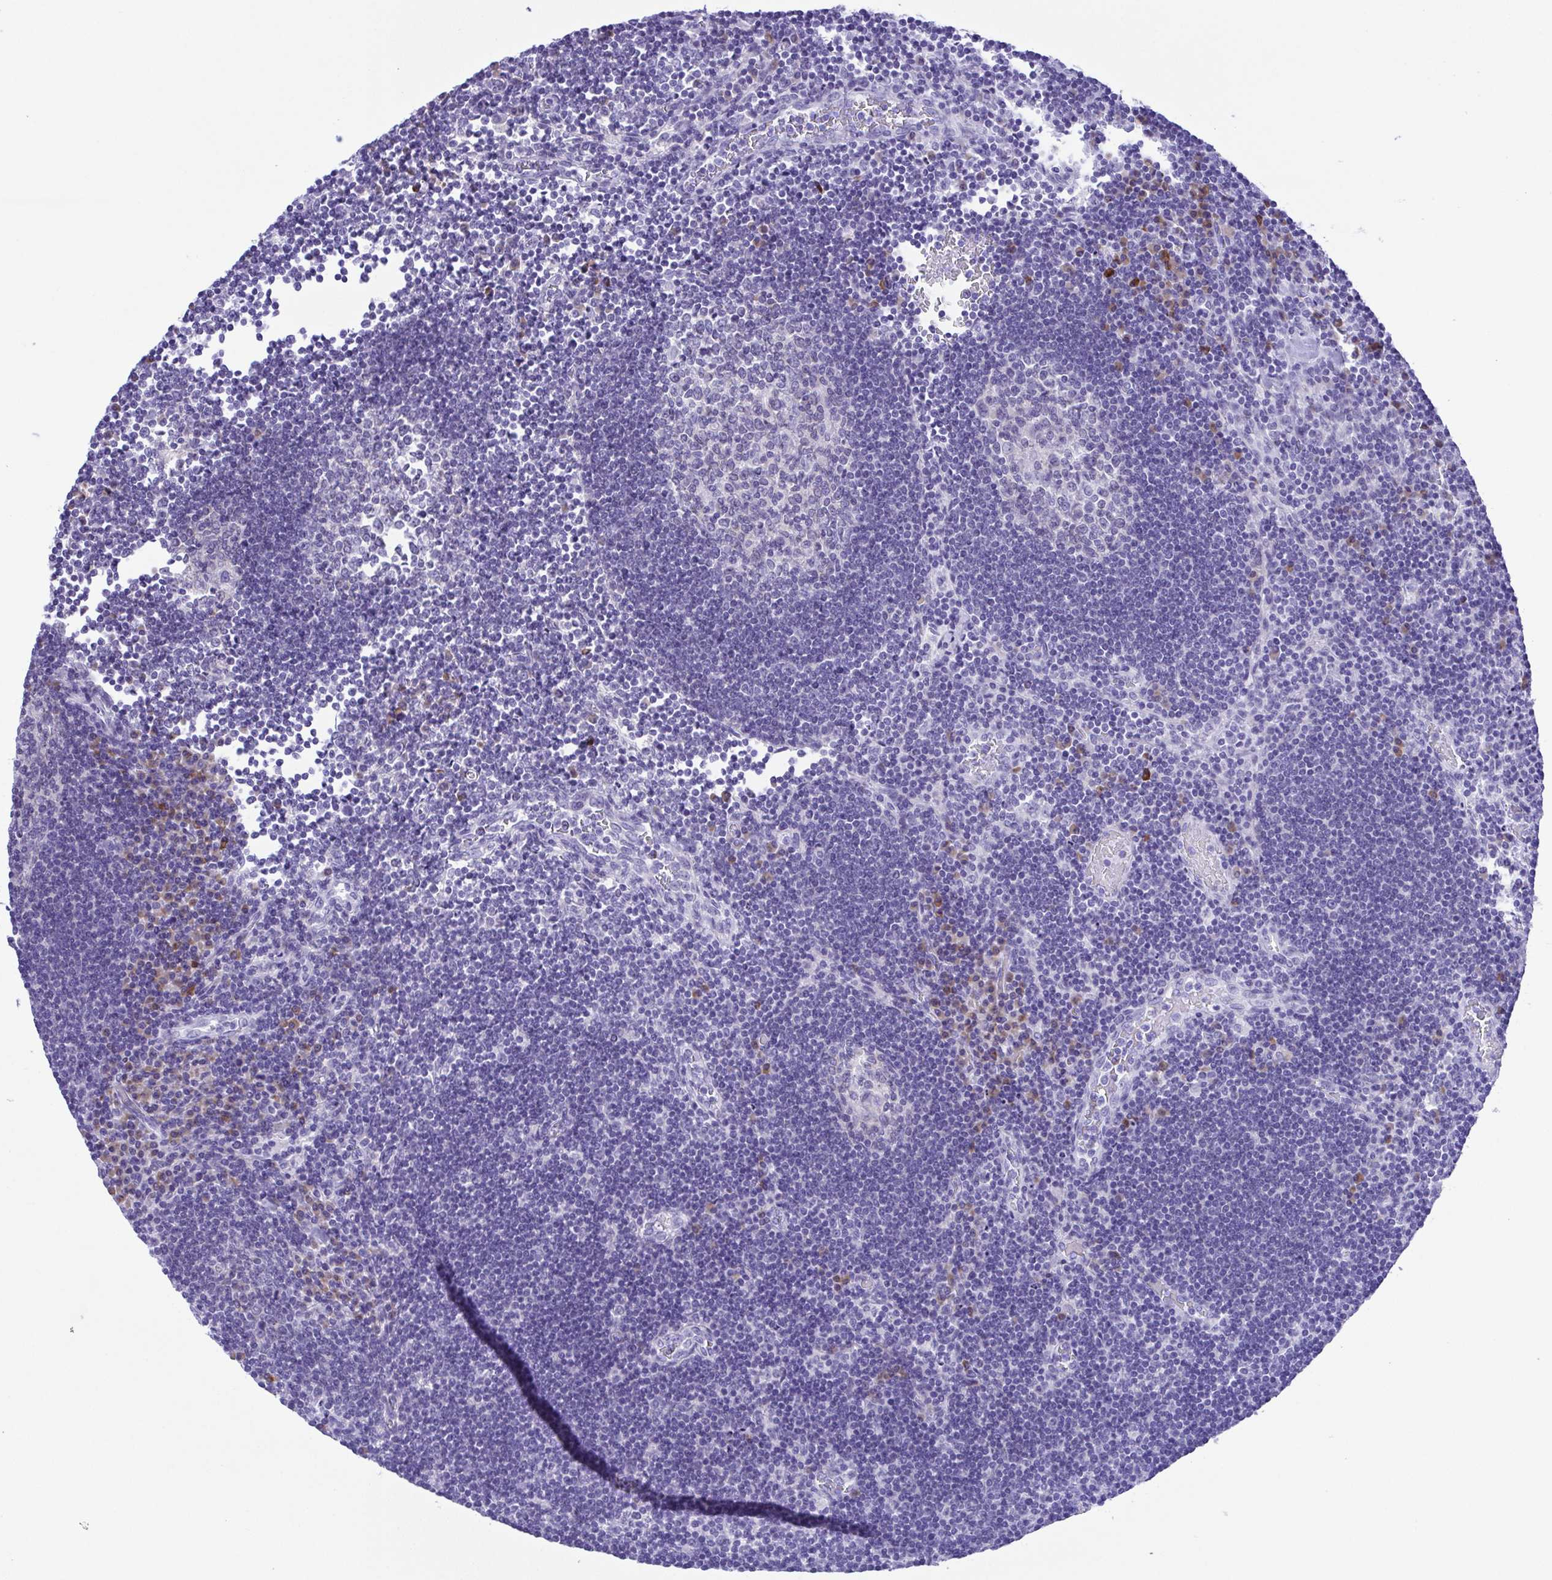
{"staining": {"intensity": "negative", "quantity": "none", "location": "none"}, "tissue": "lymph node", "cell_type": "Germinal center cells", "image_type": "normal", "snomed": [{"axis": "morphology", "description": "Normal tissue, NOS"}, {"axis": "topography", "description": "Lymph node"}], "caption": "IHC of normal human lymph node demonstrates no expression in germinal center cells.", "gene": "PAK3", "patient": {"sex": "male", "age": 67}}